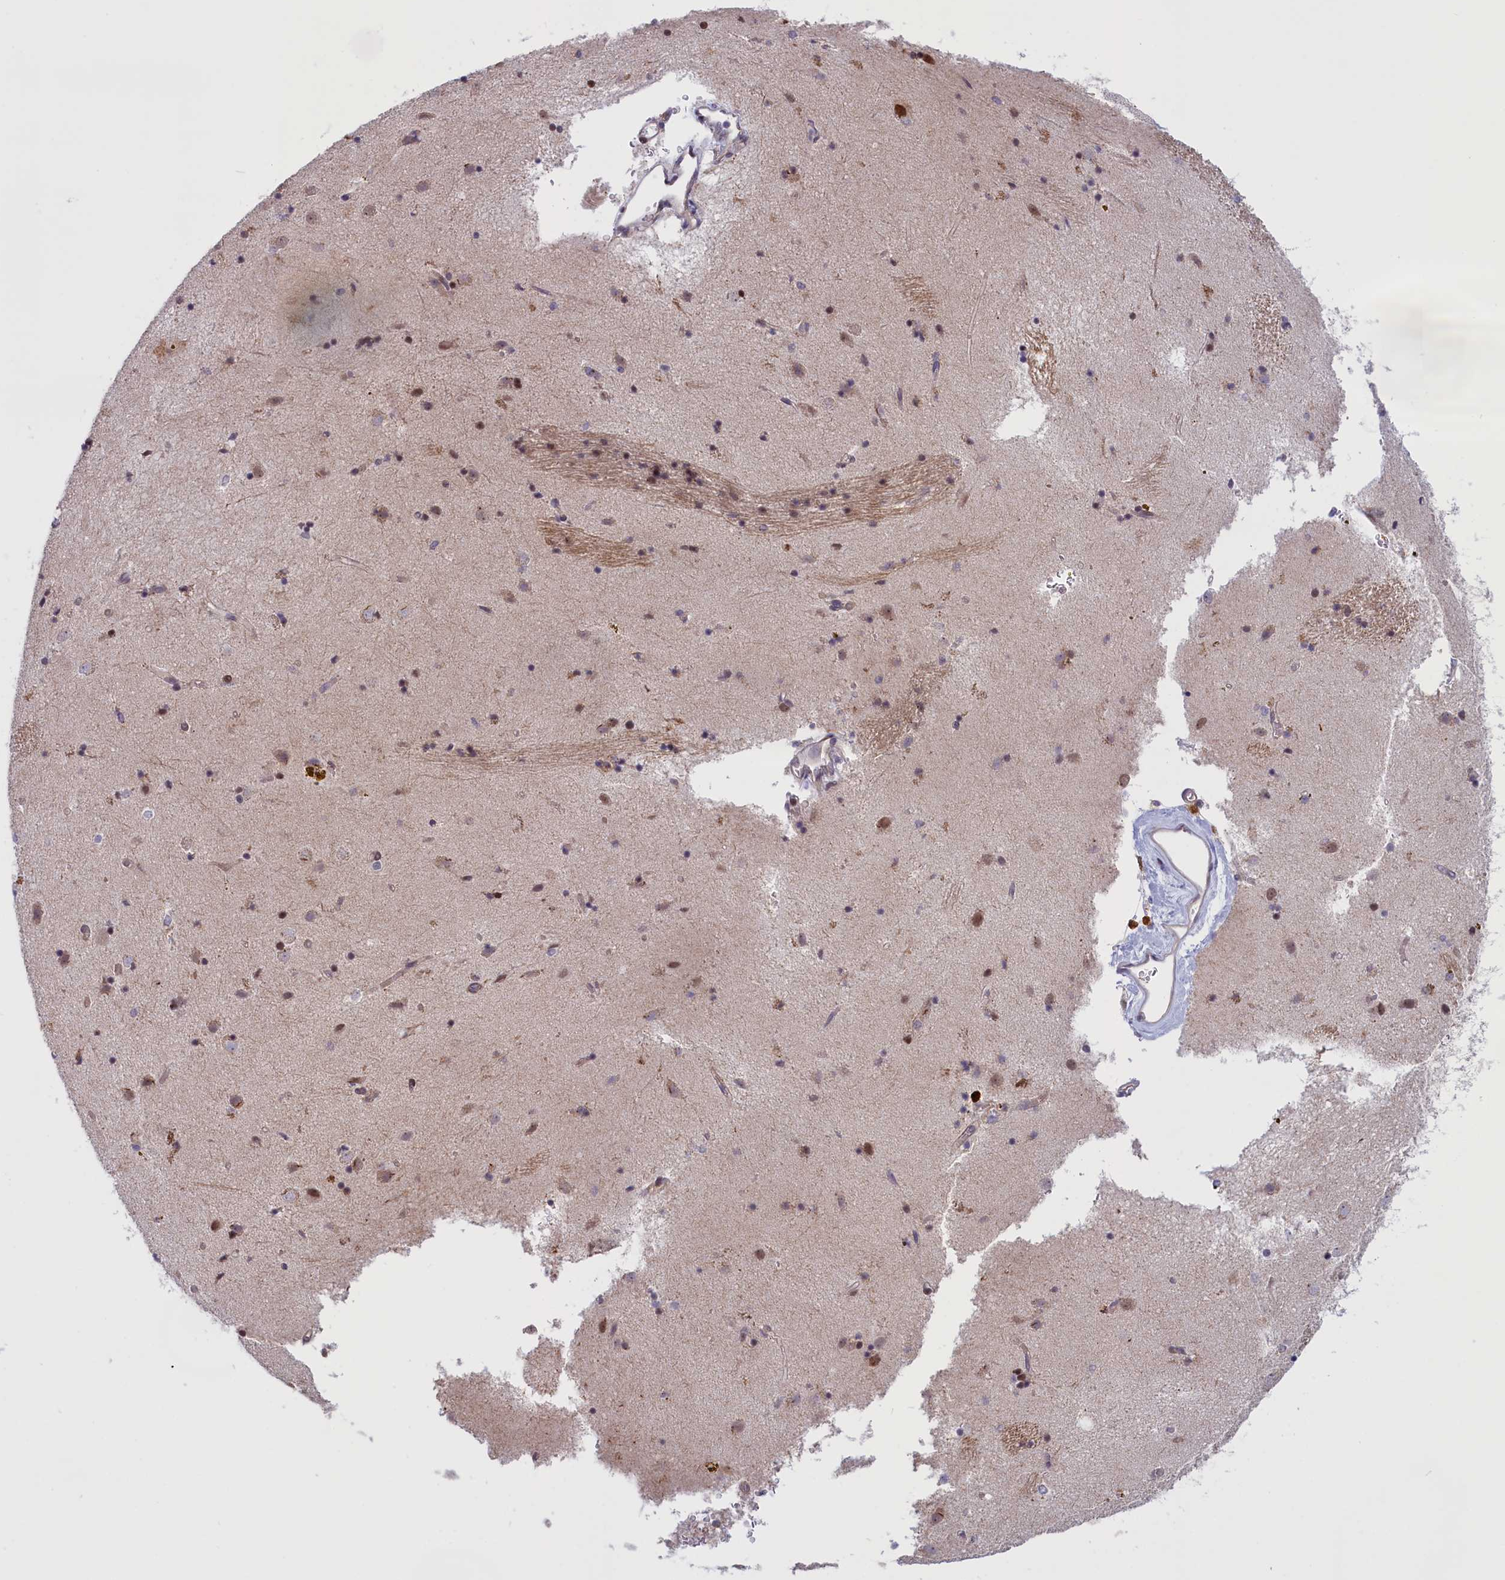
{"staining": {"intensity": "moderate", "quantity": "<25%", "location": "nuclear"}, "tissue": "caudate", "cell_type": "Glial cells", "image_type": "normal", "snomed": [{"axis": "morphology", "description": "Normal tissue, NOS"}, {"axis": "topography", "description": "Lateral ventricle wall"}], "caption": "A photomicrograph showing moderate nuclear positivity in approximately <25% of glial cells in unremarkable caudate, as visualized by brown immunohistochemical staining.", "gene": "IGFALS", "patient": {"sex": "male", "age": 70}}